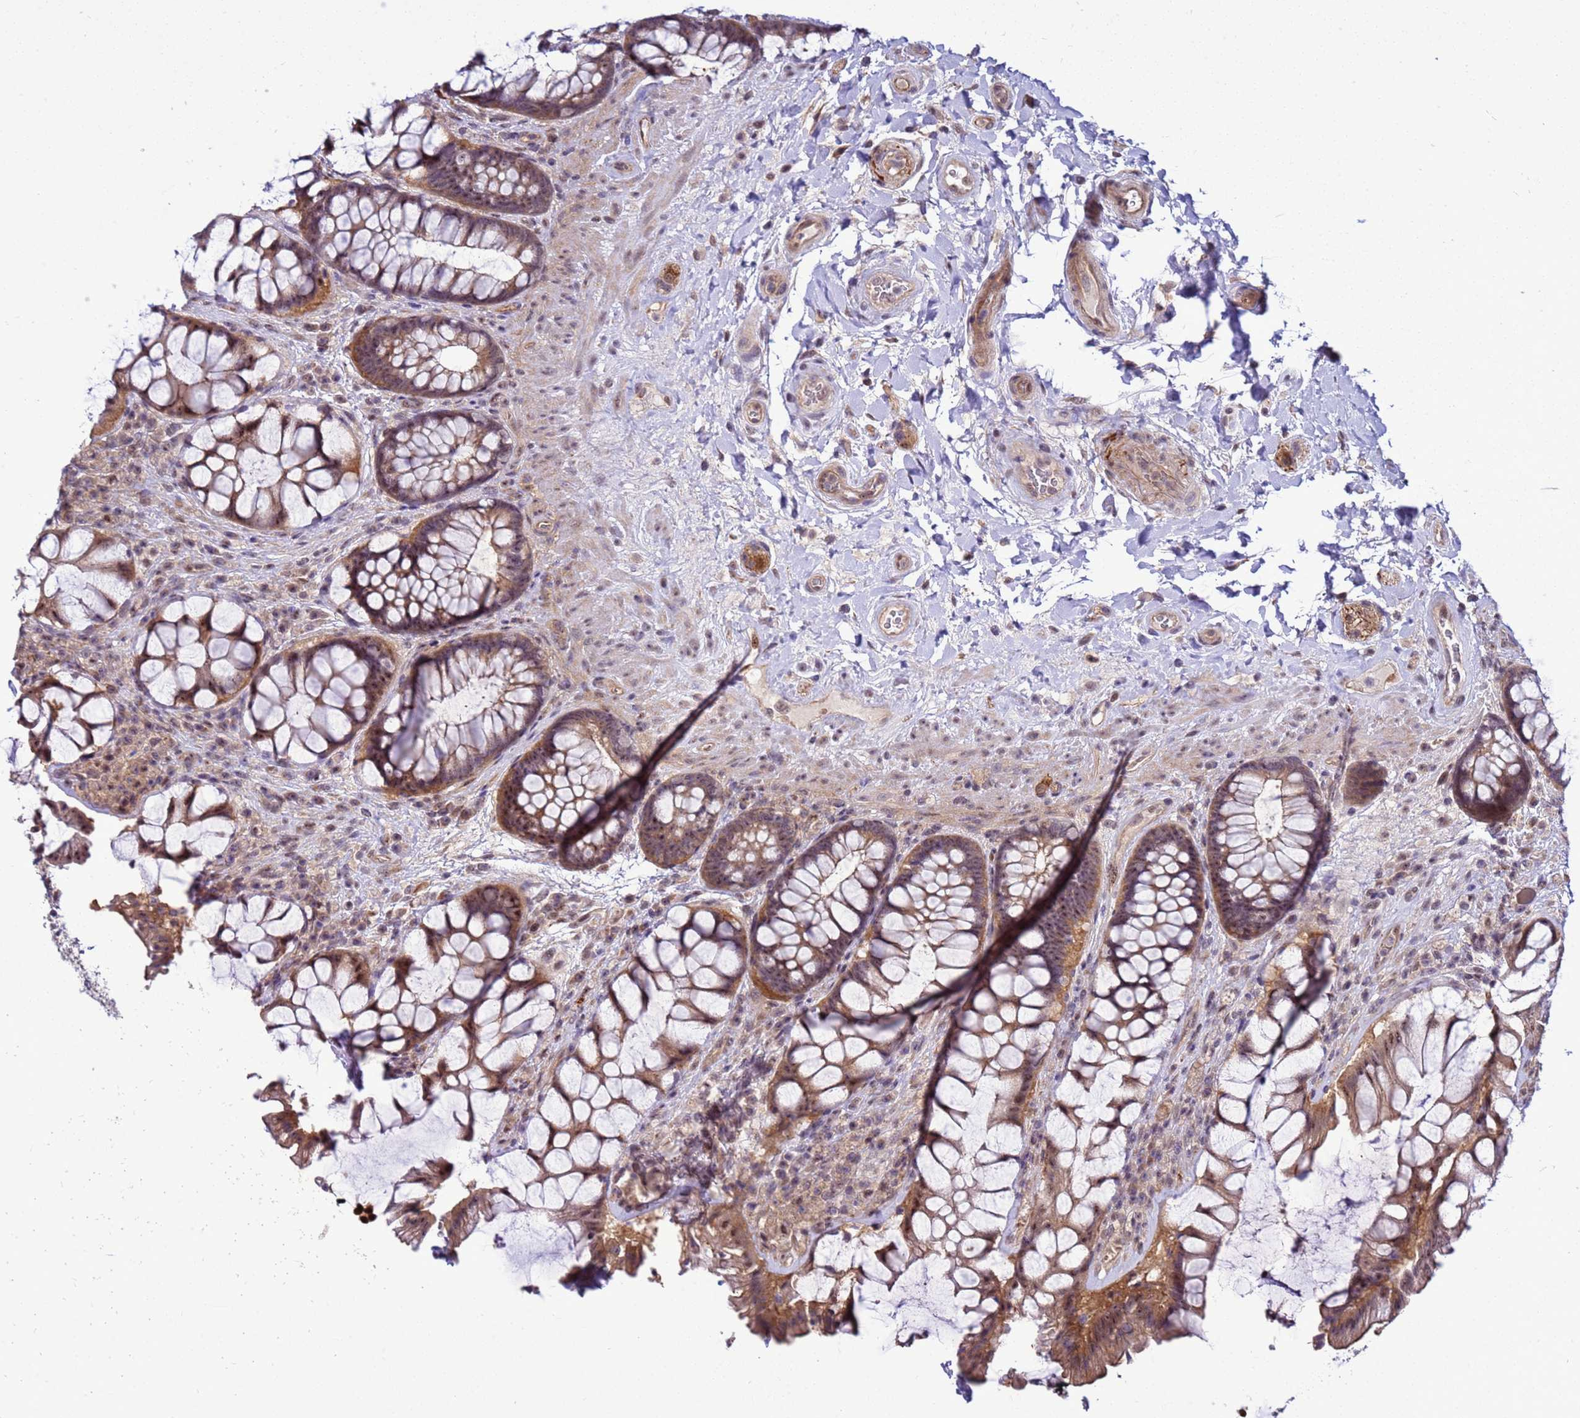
{"staining": {"intensity": "moderate", "quantity": ">75%", "location": "cytoplasmic/membranous,nuclear"}, "tissue": "rectum", "cell_type": "Glandular cells", "image_type": "normal", "snomed": [{"axis": "morphology", "description": "Normal tissue, NOS"}, {"axis": "topography", "description": "Rectum"}], "caption": "Immunohistochemical staining of benign human rectum shows medium levels of moderate cytoplasmic/membranous,nuclear expression in approximately >75% of glandular cells.", "gene": "GEN1", "patient": {"sex": "female", "age": 58}}